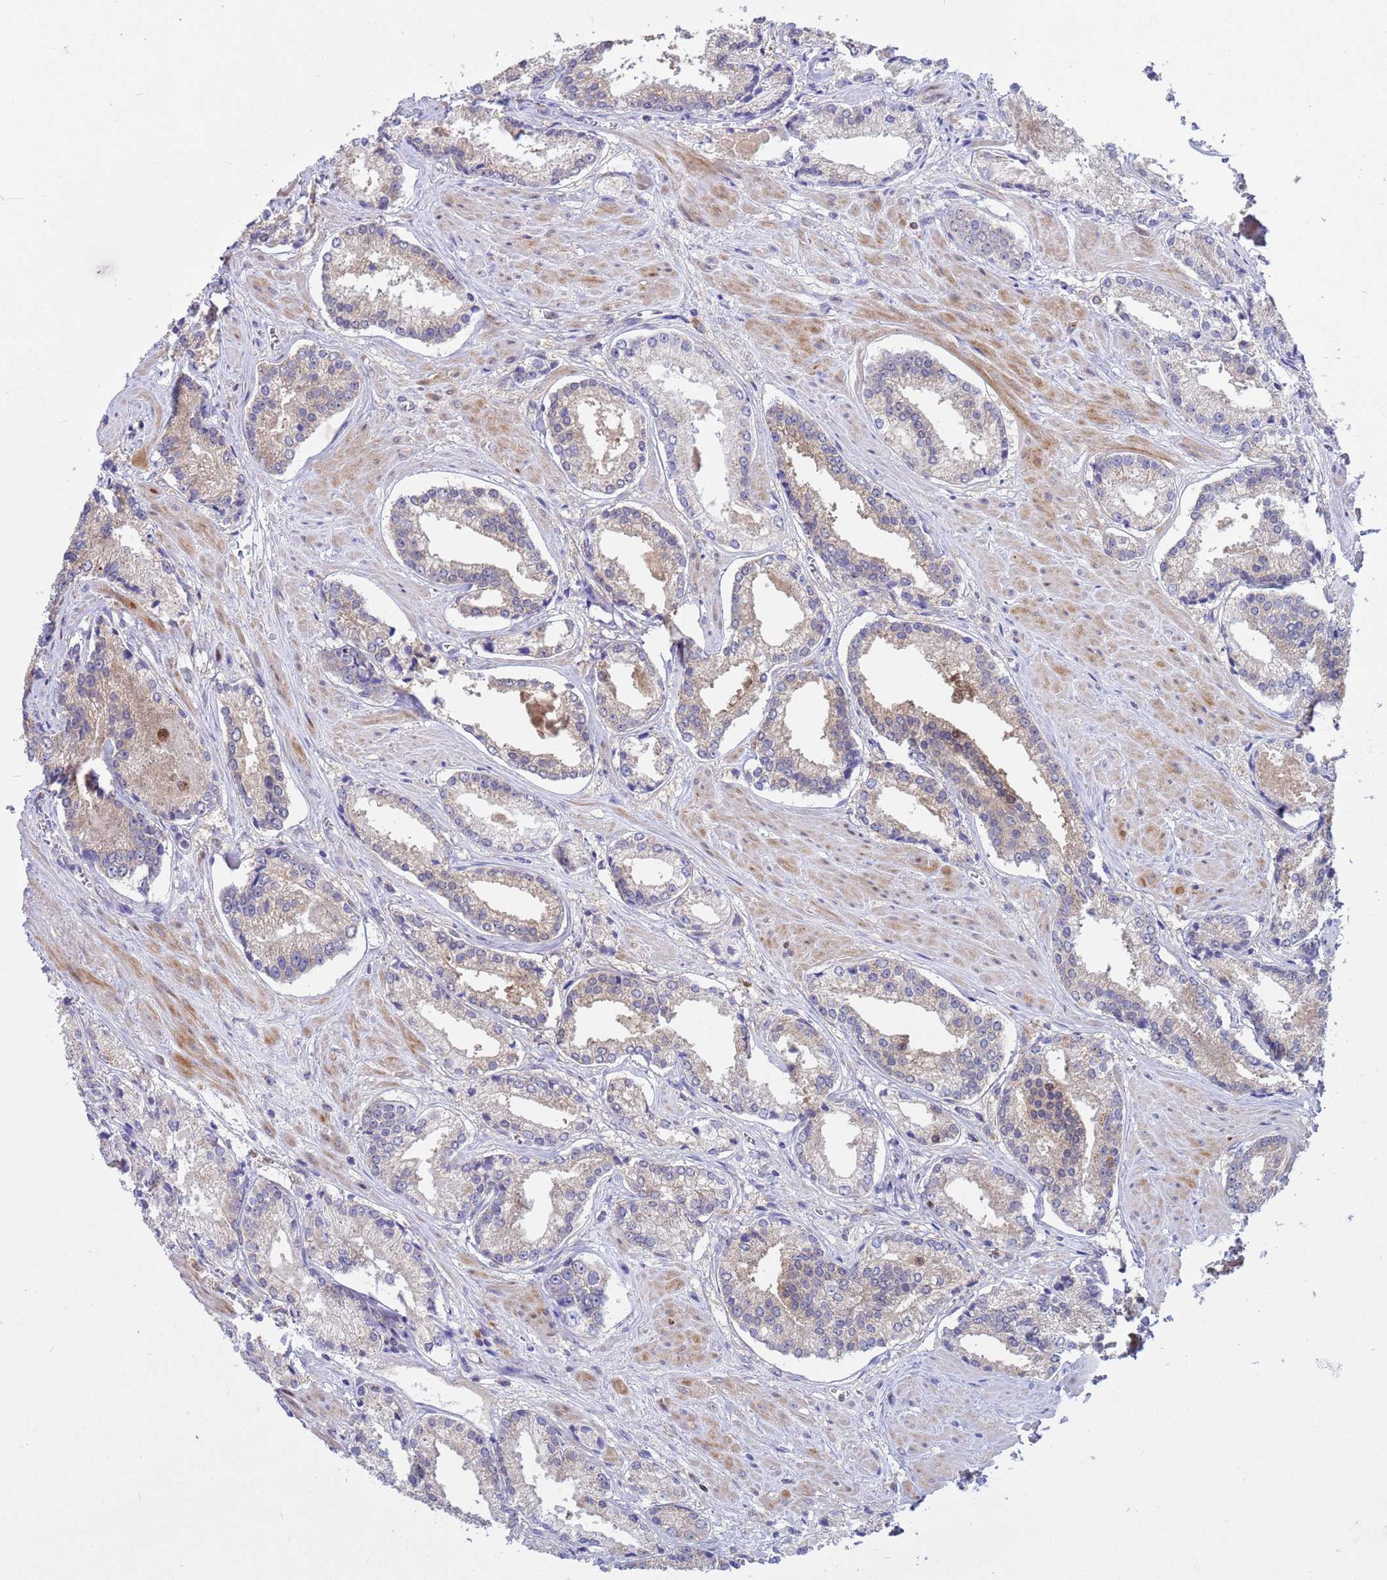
{"staining": {"intensity": "weak", "quantity": "<25%", "location": "cytoplasmic/membranous"}, "tissue": "prostate cancer", "cell_type": "Tumor cells", "image_type": "cancer", "snomed": [{"axis": "morphology", "description": "Adenocarcinoma, Low grade"}, {"axis": "topography", "description": "Prostate"}], "caption": "IHC histopathology image of human prostate low-grade adenocarcinoma stained for a protein (brown), which displays no positivity in tumor cells.", "gene": "TUBGCP3", "patient": {"sex": "male", "age": 54}}